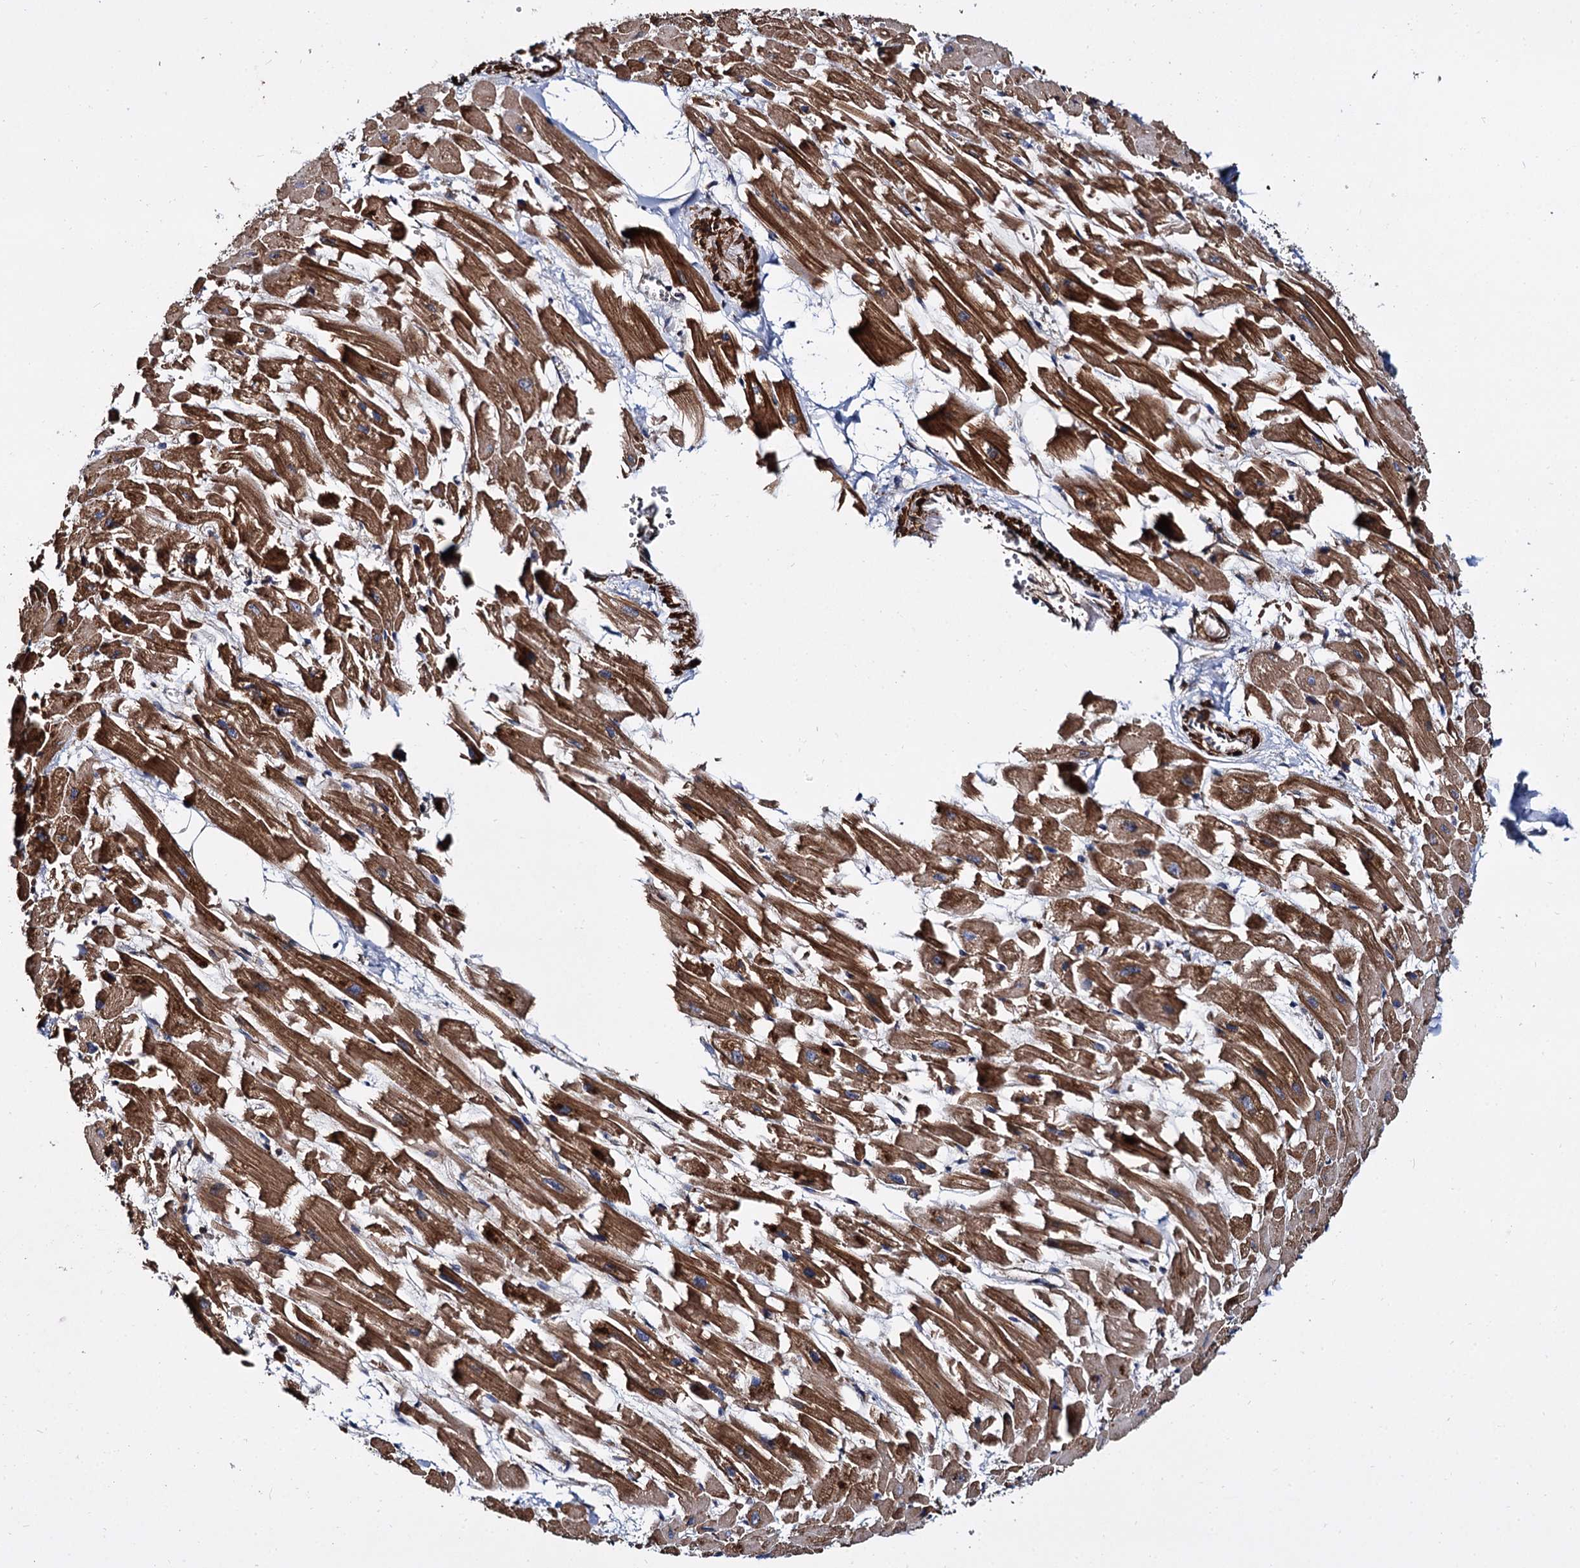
{"staining": {"intensity": "strong", "quantity": ">75%", "location": "cytoplasmic/membranous"}, "tissue": "heart muscle", "cell_type": "Cardiomyocytes", "image_type": "normal", "snomed": [{"axis": "morphology", "description": "Normal tissue, NOS"}, {"axis": "topography", "description": "Heart"}], "caption": "Immunohistochemical staining of benign heart muscle demonstrates >75% levels of strong cytoplasmic/membranous protein positivity in about >75% of cardiomyocytes.", "gene": "ISM2", "patient": {"sex": "female", "age": 64}}